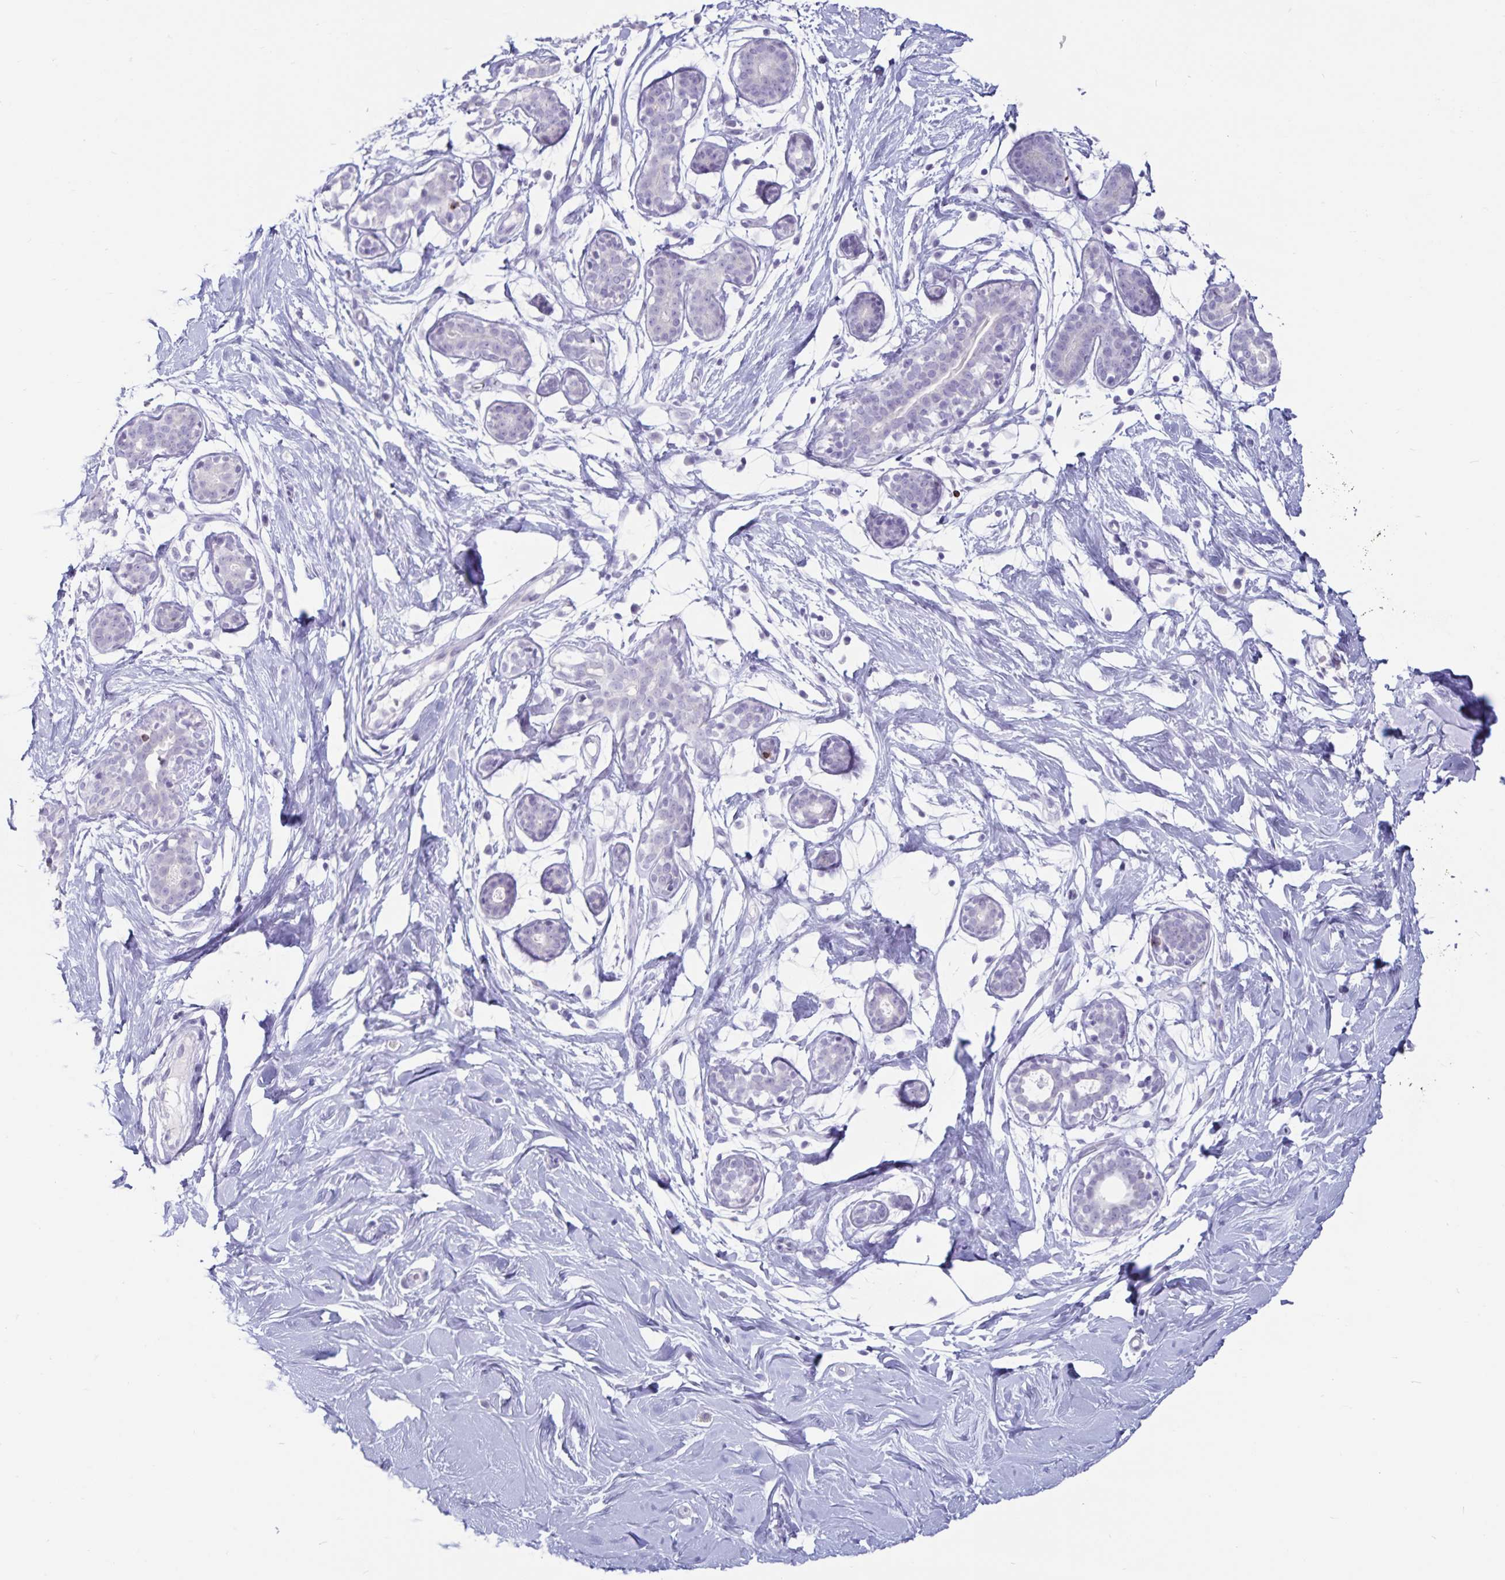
{"staining": {"intensity": "negative", "quantity": "none", "location": "none"}, "tissue": "breast", "cell_type": "Adipocytes", "image_type": "normal", "snomed": [{"axis": "morphology", "description": "Normal tissue, NOS"}, {"axis": "topography", "description": "Breast"}], "caption": "Breast stained for a protein using immunohistochemistry reveals no positivity adipocytes.", "gene": "GNLY", "patient": {"sex": "female", "age": 27}}